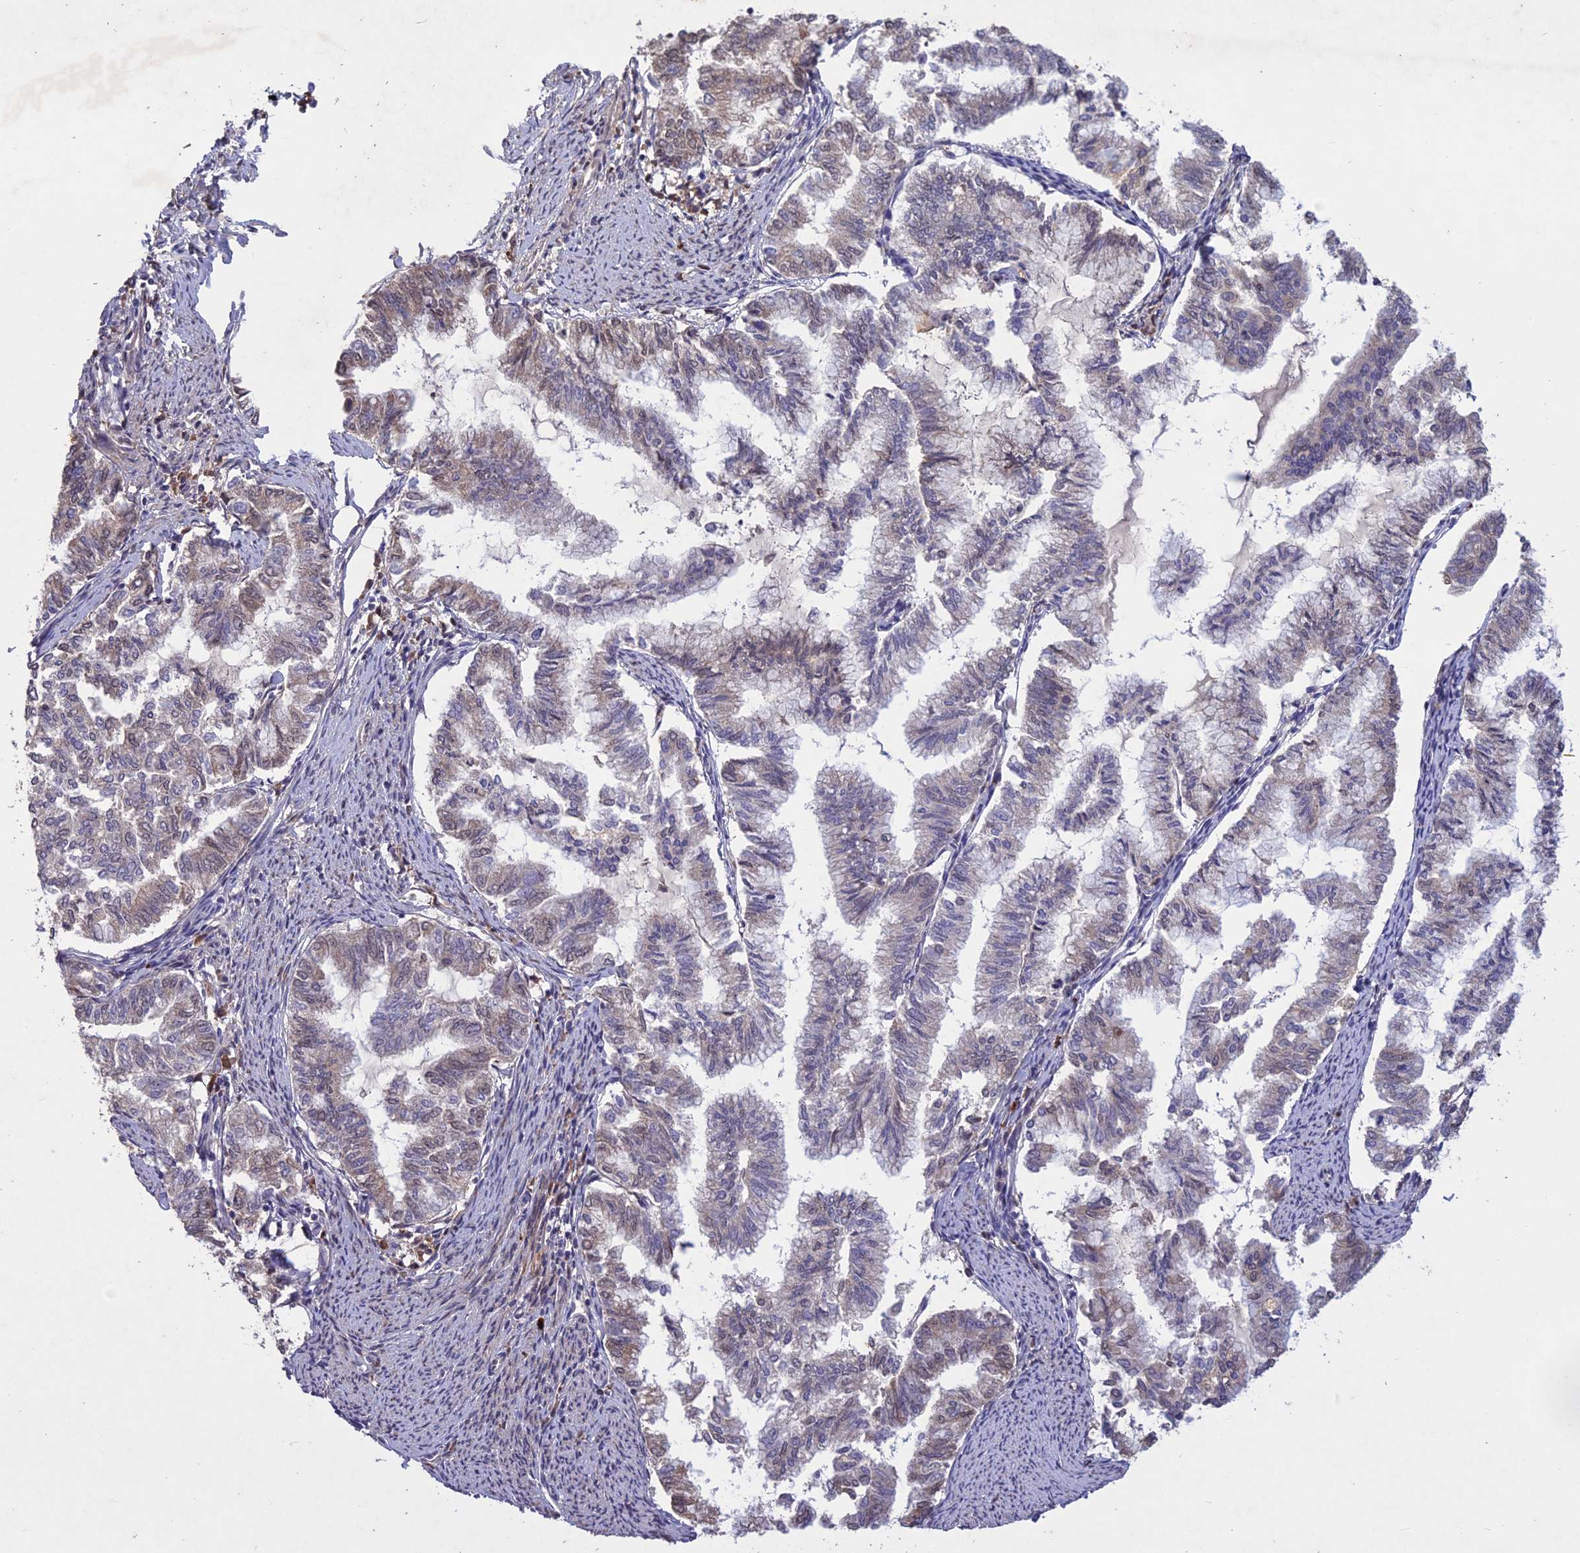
{"staining": {"intensity": "weak", "quantity": "<25%", "location": "cytoplasmic/membranous"}, "tissue": "endometrial cancer", "cell_type": "Tumor cells", "image_type": "cancer", "snomed": [{"axis": "morphology", "description": "Adenocarcinoma, NOS"}, {"axis": "topography", "description": "Endometrium"}], "caption": "Immunohistochemical staining of endometrial cancer reveals no significant staining in tumor cells.", "gene": "ADO", "patient": {"sex": "female", "age": 79}}